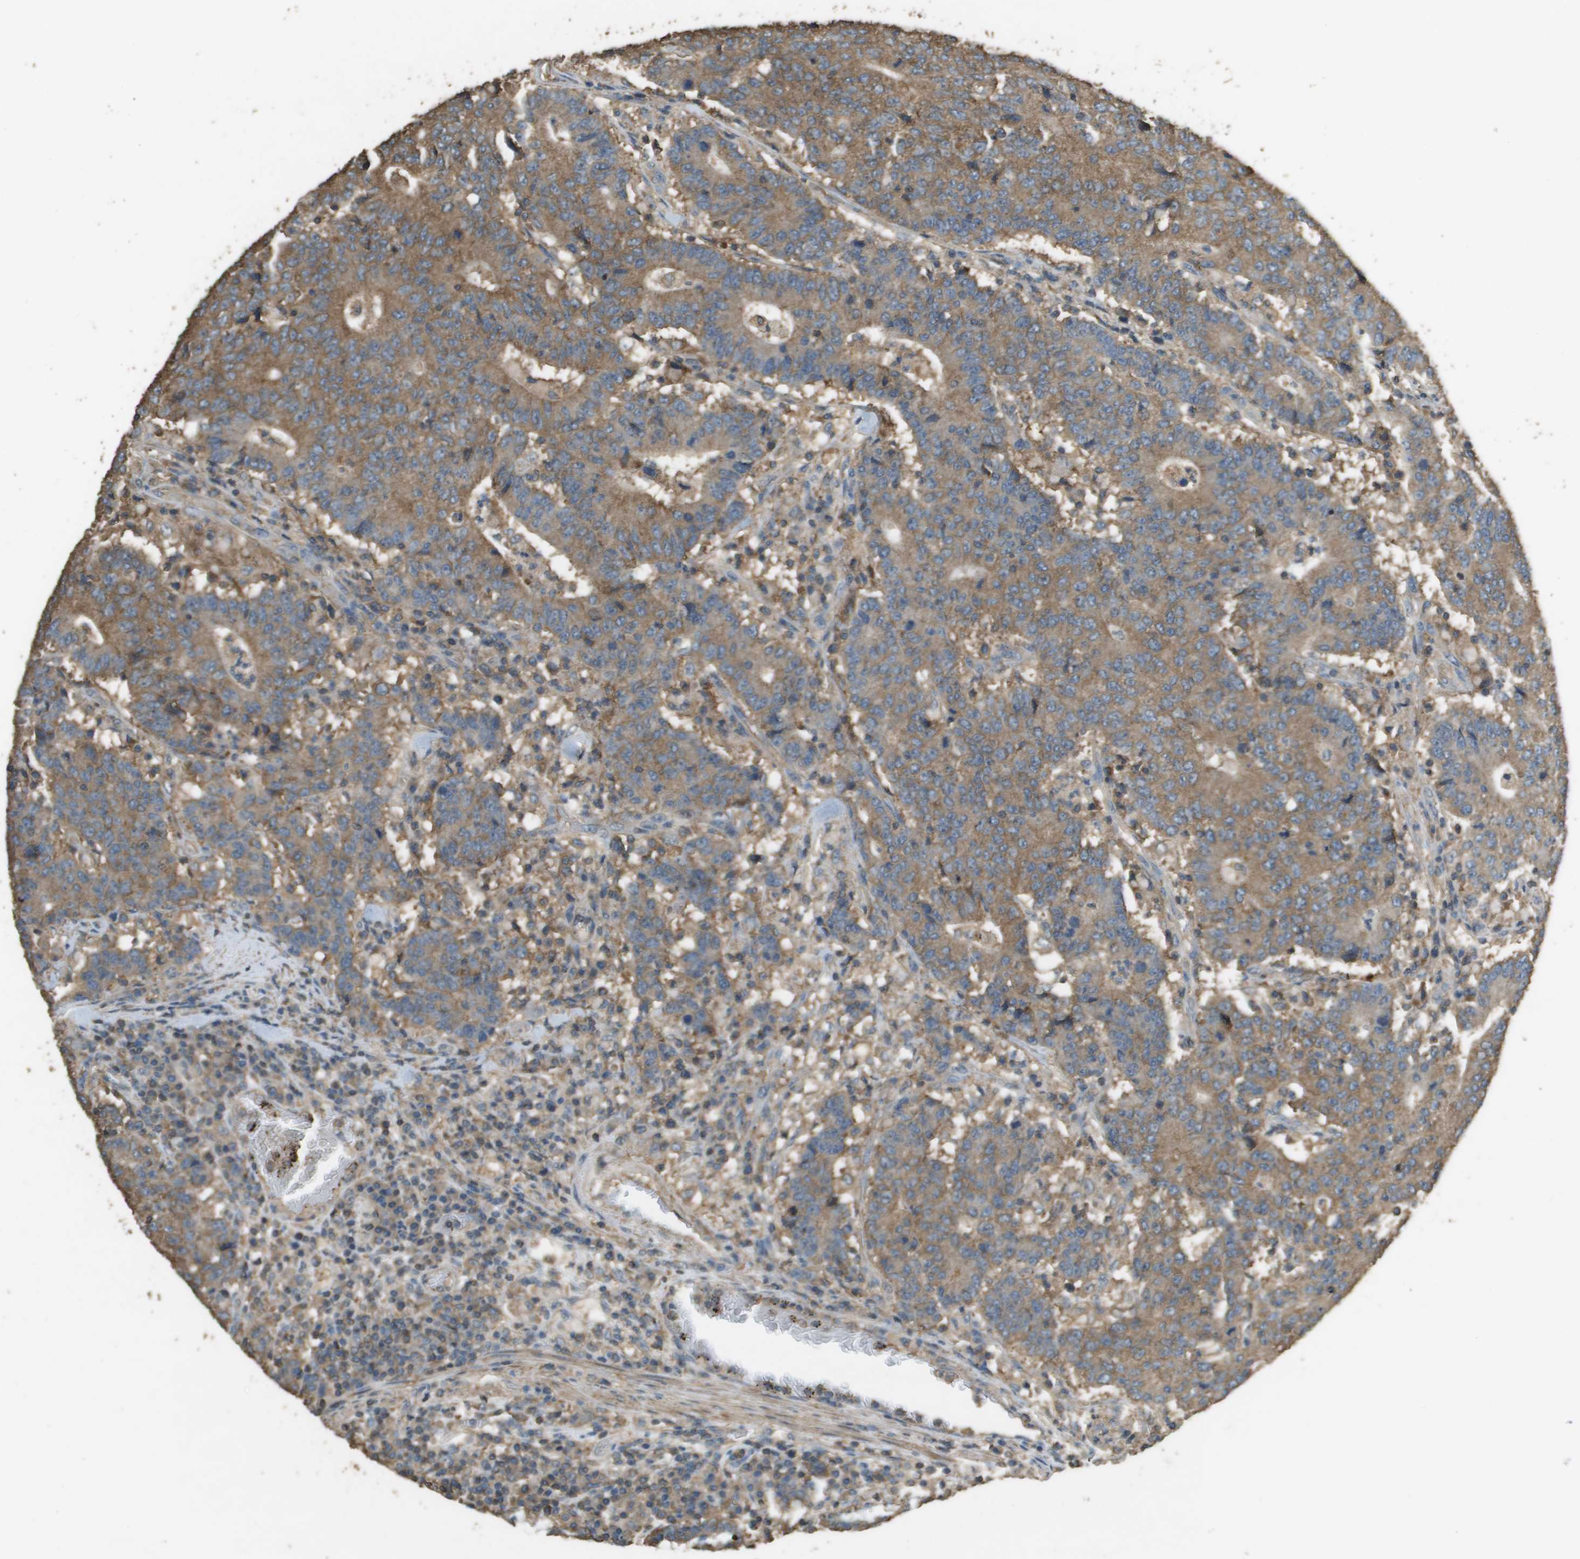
{"staining": {"intensity": "moderate", "quantity": ">75%", "location": "cytoplasmic/membranous"}, "tissue": "colorectal cancer", "cell_type": "Tumor cells", "image_type": "cancer", "snomed": [{"axis": "morphology", "description": "Normal tissue, NOS"}, {"axis": "morphology", "description": "Adenocarcinoma, NOS"}, {"axis": "topography", "description": "Colon"}], "caption": "Human colorectal adenocarcinoma stained with a protein marker reveals moderate staining in tumor cells.", "gene": "MS4A7", "patient": {"sex": "female", "age": 75}}